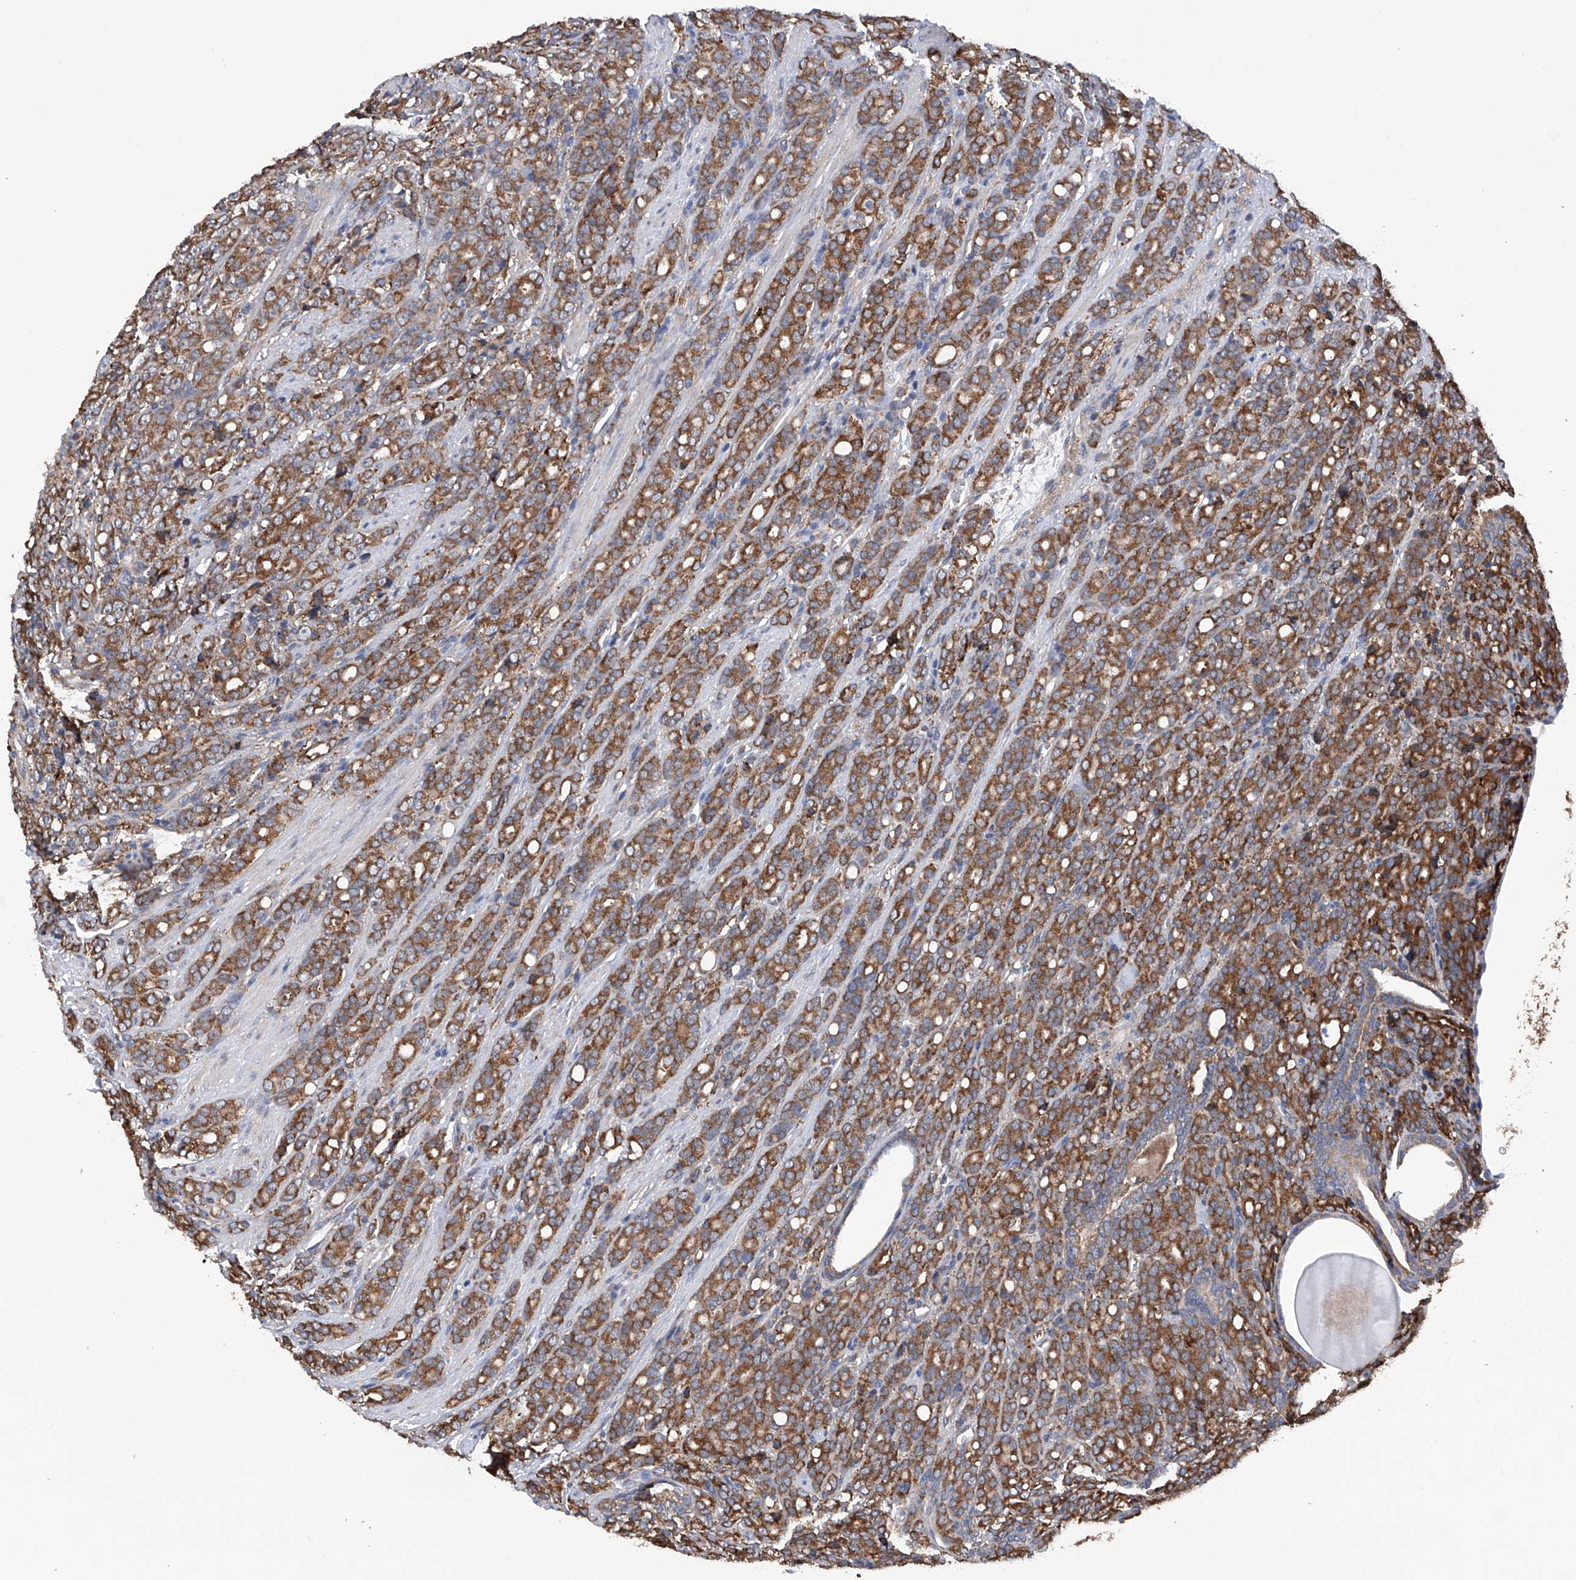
{"staining": {"intensity": "moderate", "quantity": ">75%", "location": "cytoplasmic/membranous"}, "tissue": "prostate cancer", "cell_type": "Tumor cells", "image_type": "cancer", "snomed": [{"axis": "morphology", "description": "Adenocarcinoma, High grade"}, {"axis": "topography", "description": "Prostate"}], "caption": "Prostate cancer (adenocarcinoma (high-grade)) stained for a protein shows moderate cytoplasmic/membranous positivity in tumor cells.", "gene": "DNAH8", "patient": {"sex": "male", "age": 62}}